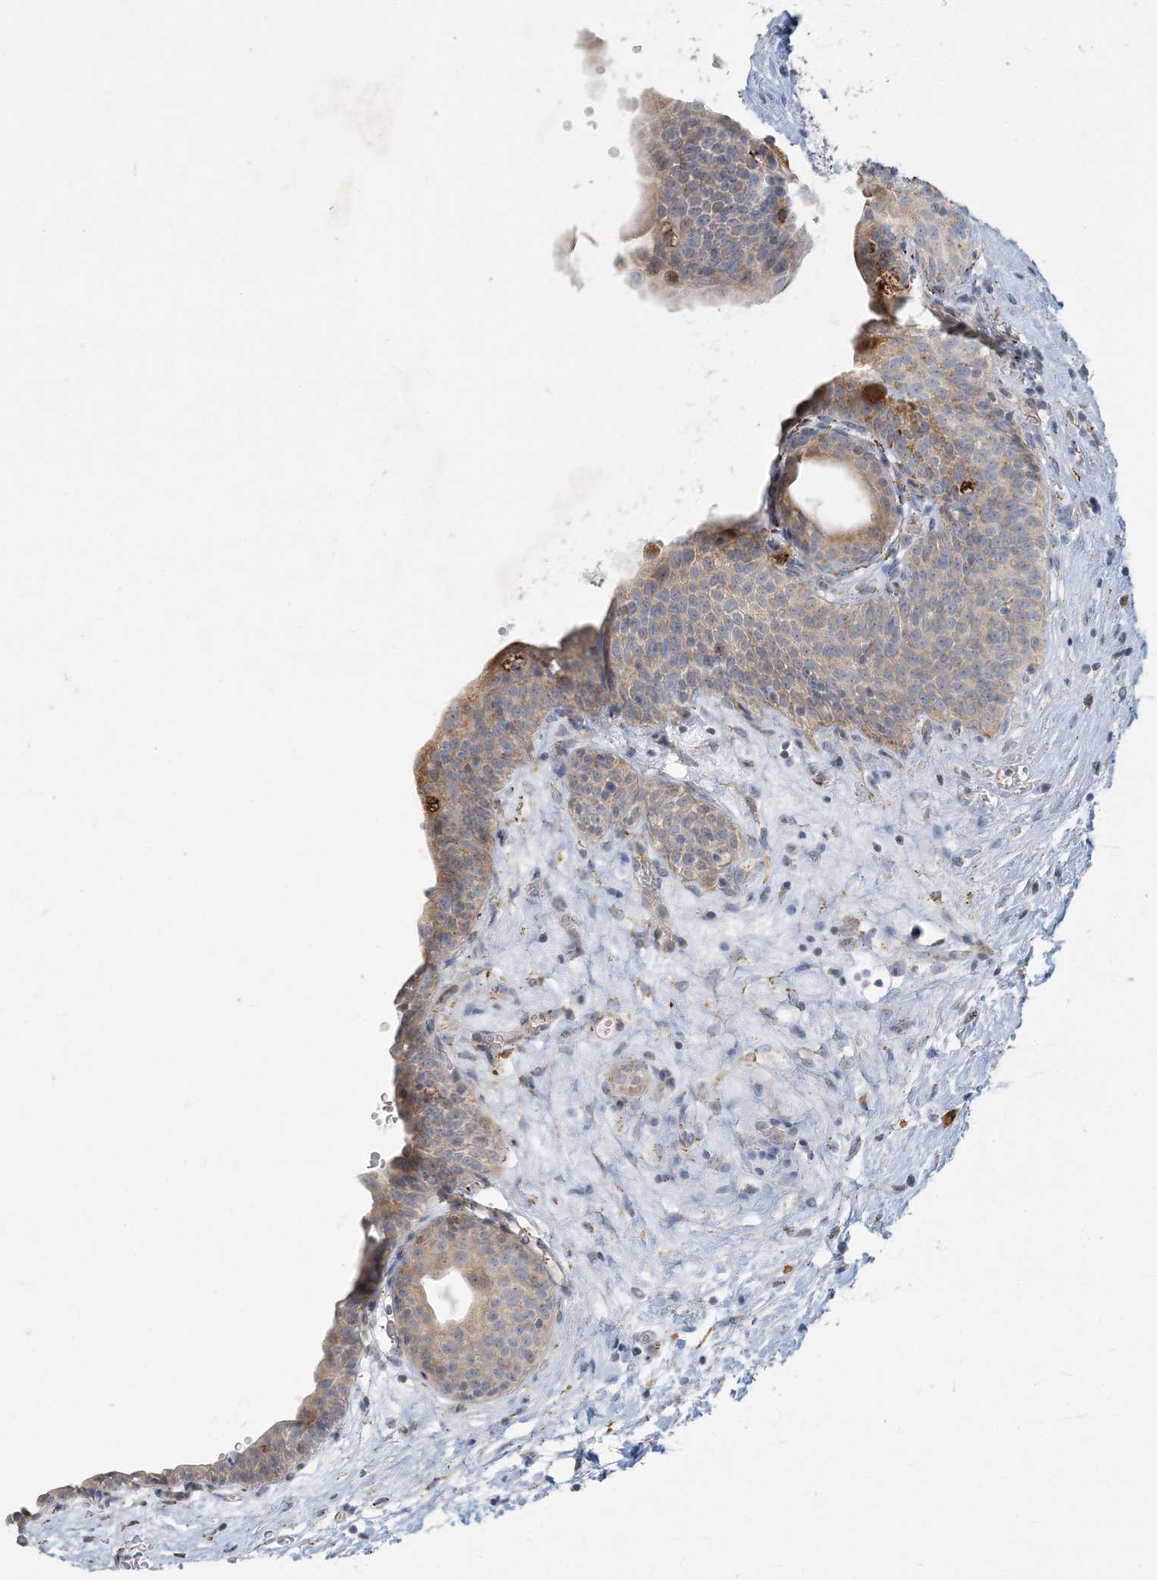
{"staining": {"intensity": "moderate", "quantity": "<25%", "location": "cytoplasmic/membranous"}, "tissue": "urinary bladder", "cell_type": "Urothelial cells", "image_type": "normal", "snomed": [{"axis": "morphology", "description": "Normal tissue, NOS"}, {"axis": "topography", "description": "Urinary bladder"}], "caption": "This photomicrograph reveals immunohistochemistry (IHC) staining of normal human urinary bladder, with low moderate cytoplasmic/membranous staining in about <25% of urothelial cells.", "gene": "LTN1", "patient": {"sex": "male", "age": 83}}